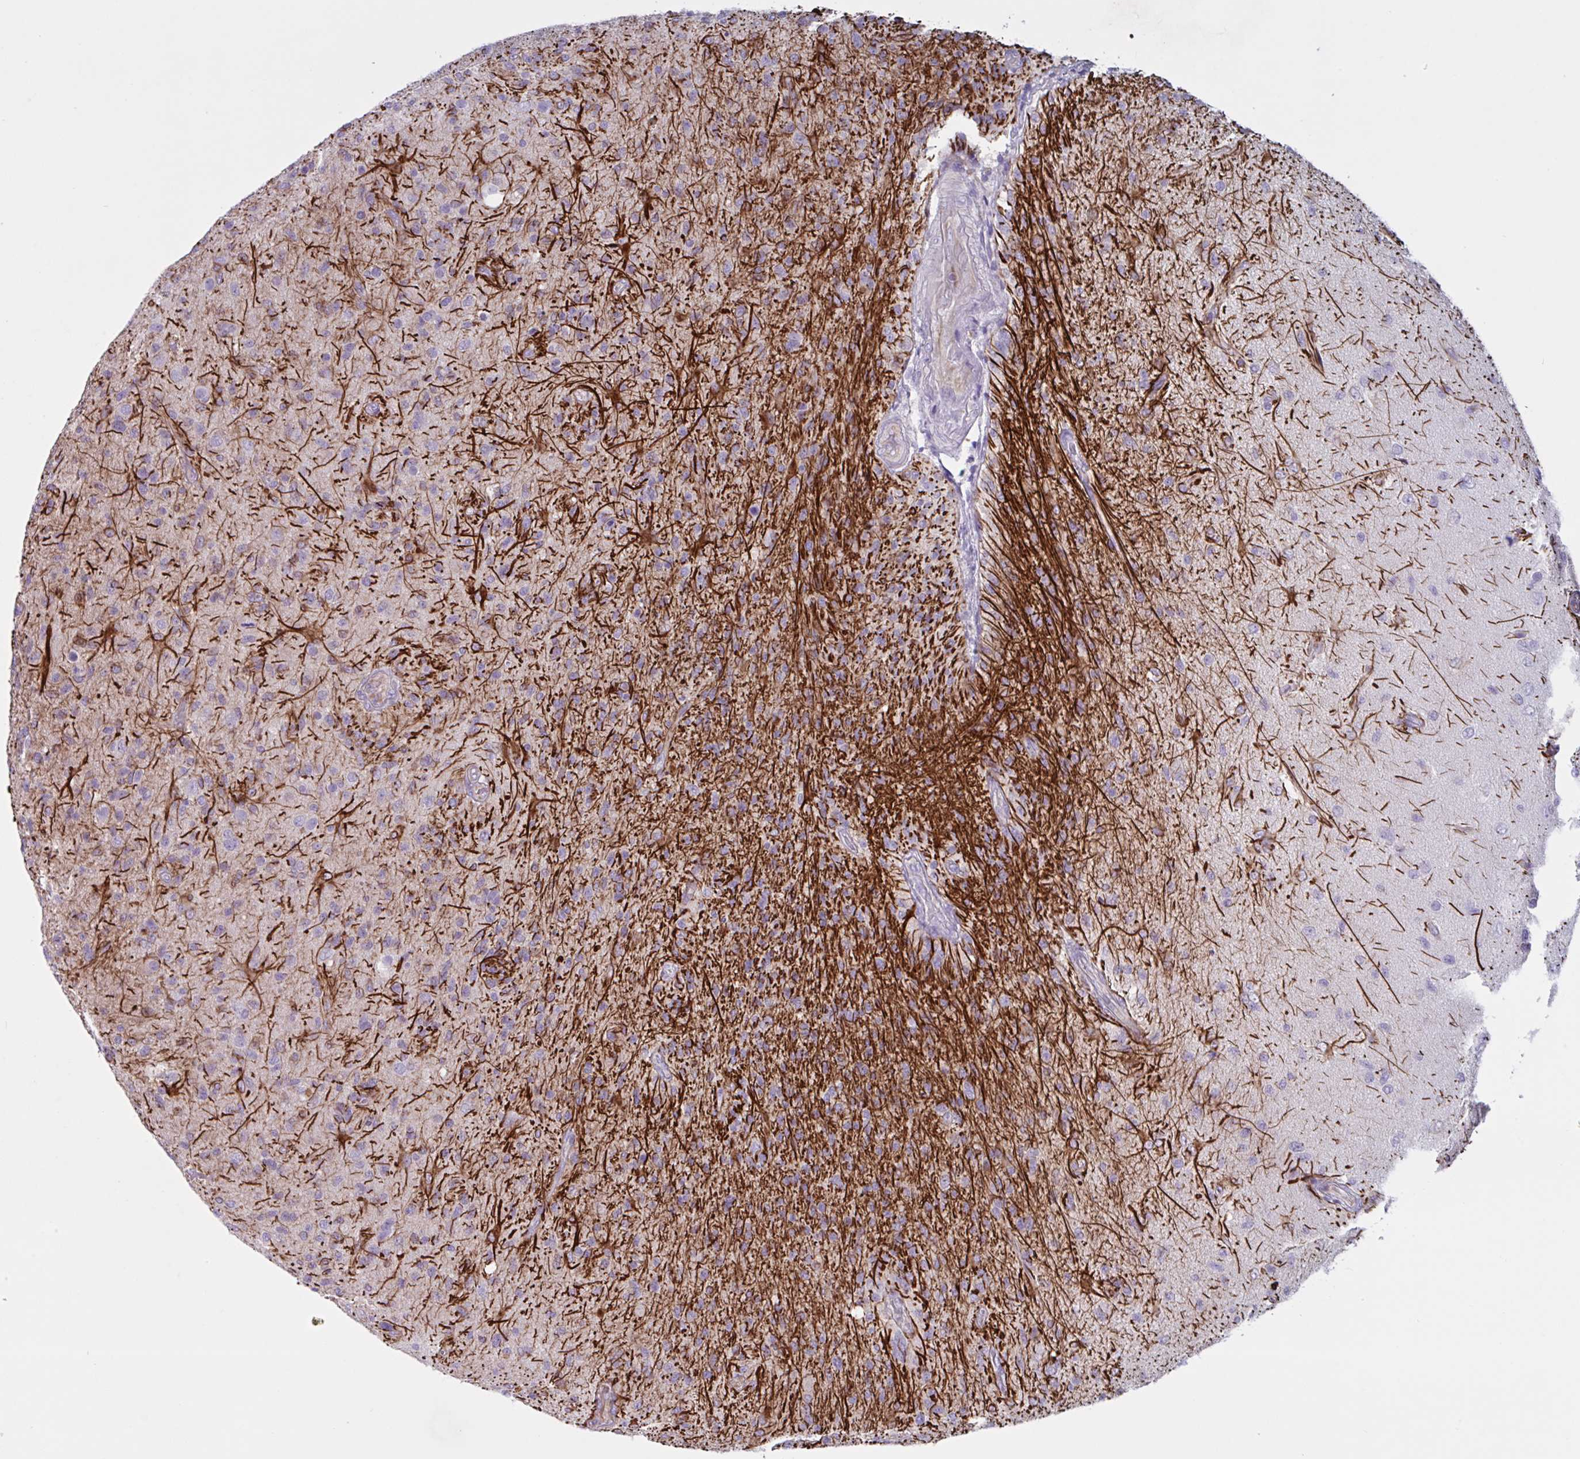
{"staining": {"intensity": "negative", "quantity": "none", "location": "none"}, "tissue": "glioma", "cell_type": "Tumor cells", "image_type": "cancer", "snomed": [{"axis": "morphology", "description": "Glioma, malignant, High grade"}, {"axis": "topography", "description": "Brain"}], "caption": "IHC image of neoplastic tissue: human malignant glioma (high-grade) stained with DAB (3,3'-diaminobenzidine) demonstrates no significant protein positivity in tumor cells.", "gene": "TMEM86B", "patient": {"sex": "female", "age": 67}}